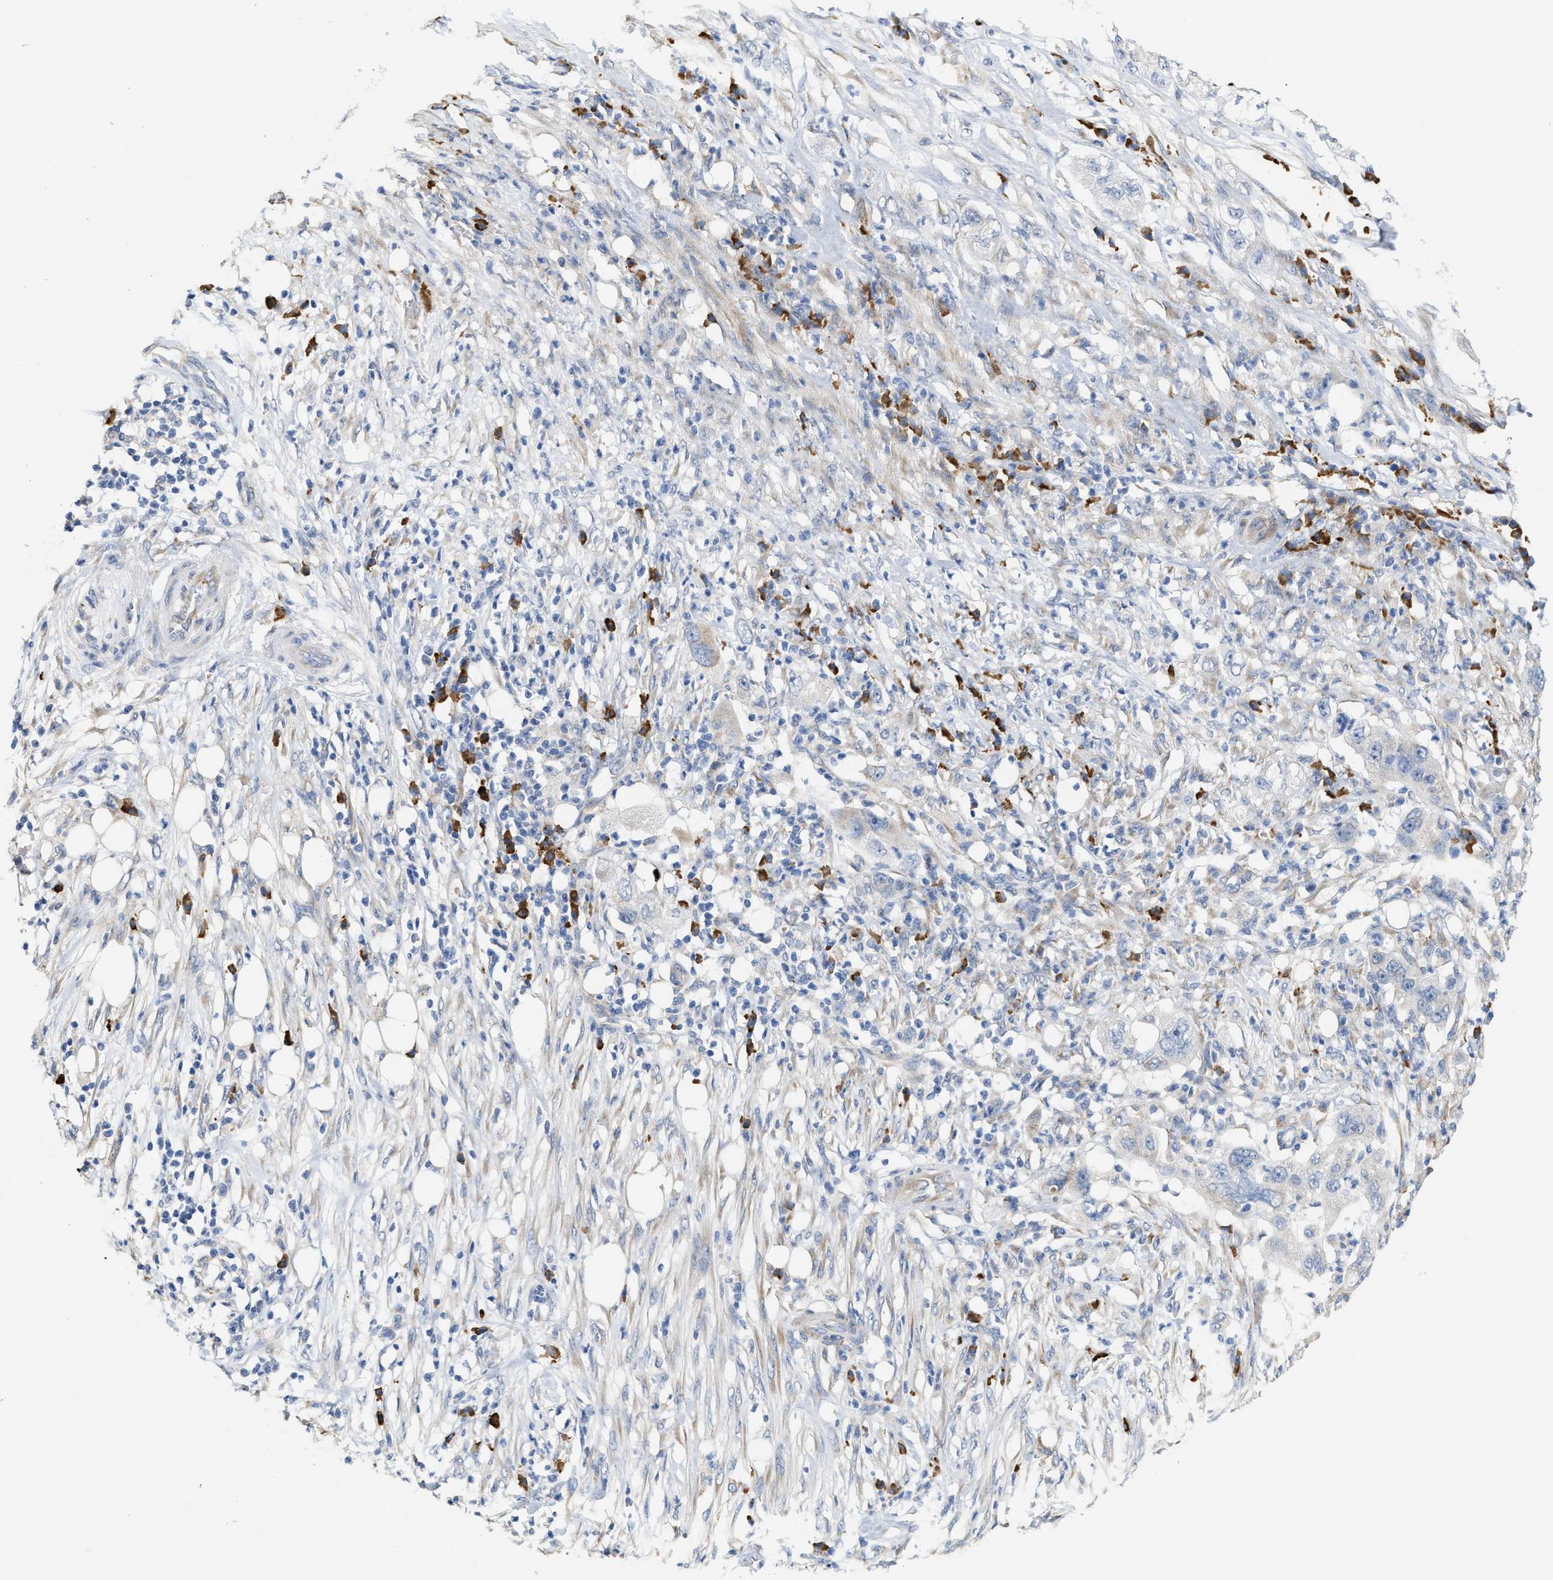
{"staining": {"intensity": "negative", "quantity": "none", "location": "none"}, "tissue": "pancreatic cancer", "cell_type": "Tumor cells", "image_type": "cancer", "snomed": [{"axis": "morphology", "description": "Adenocarcinoma, NOS"}, {"axis": "topography", "description": "Pancreas"}], "caption": "Tumor cells are negative for protein expression in human pancreatic adenocarcinoma.", "gene": "RYR2", "patient": {"sex": "female", "age": 78}}